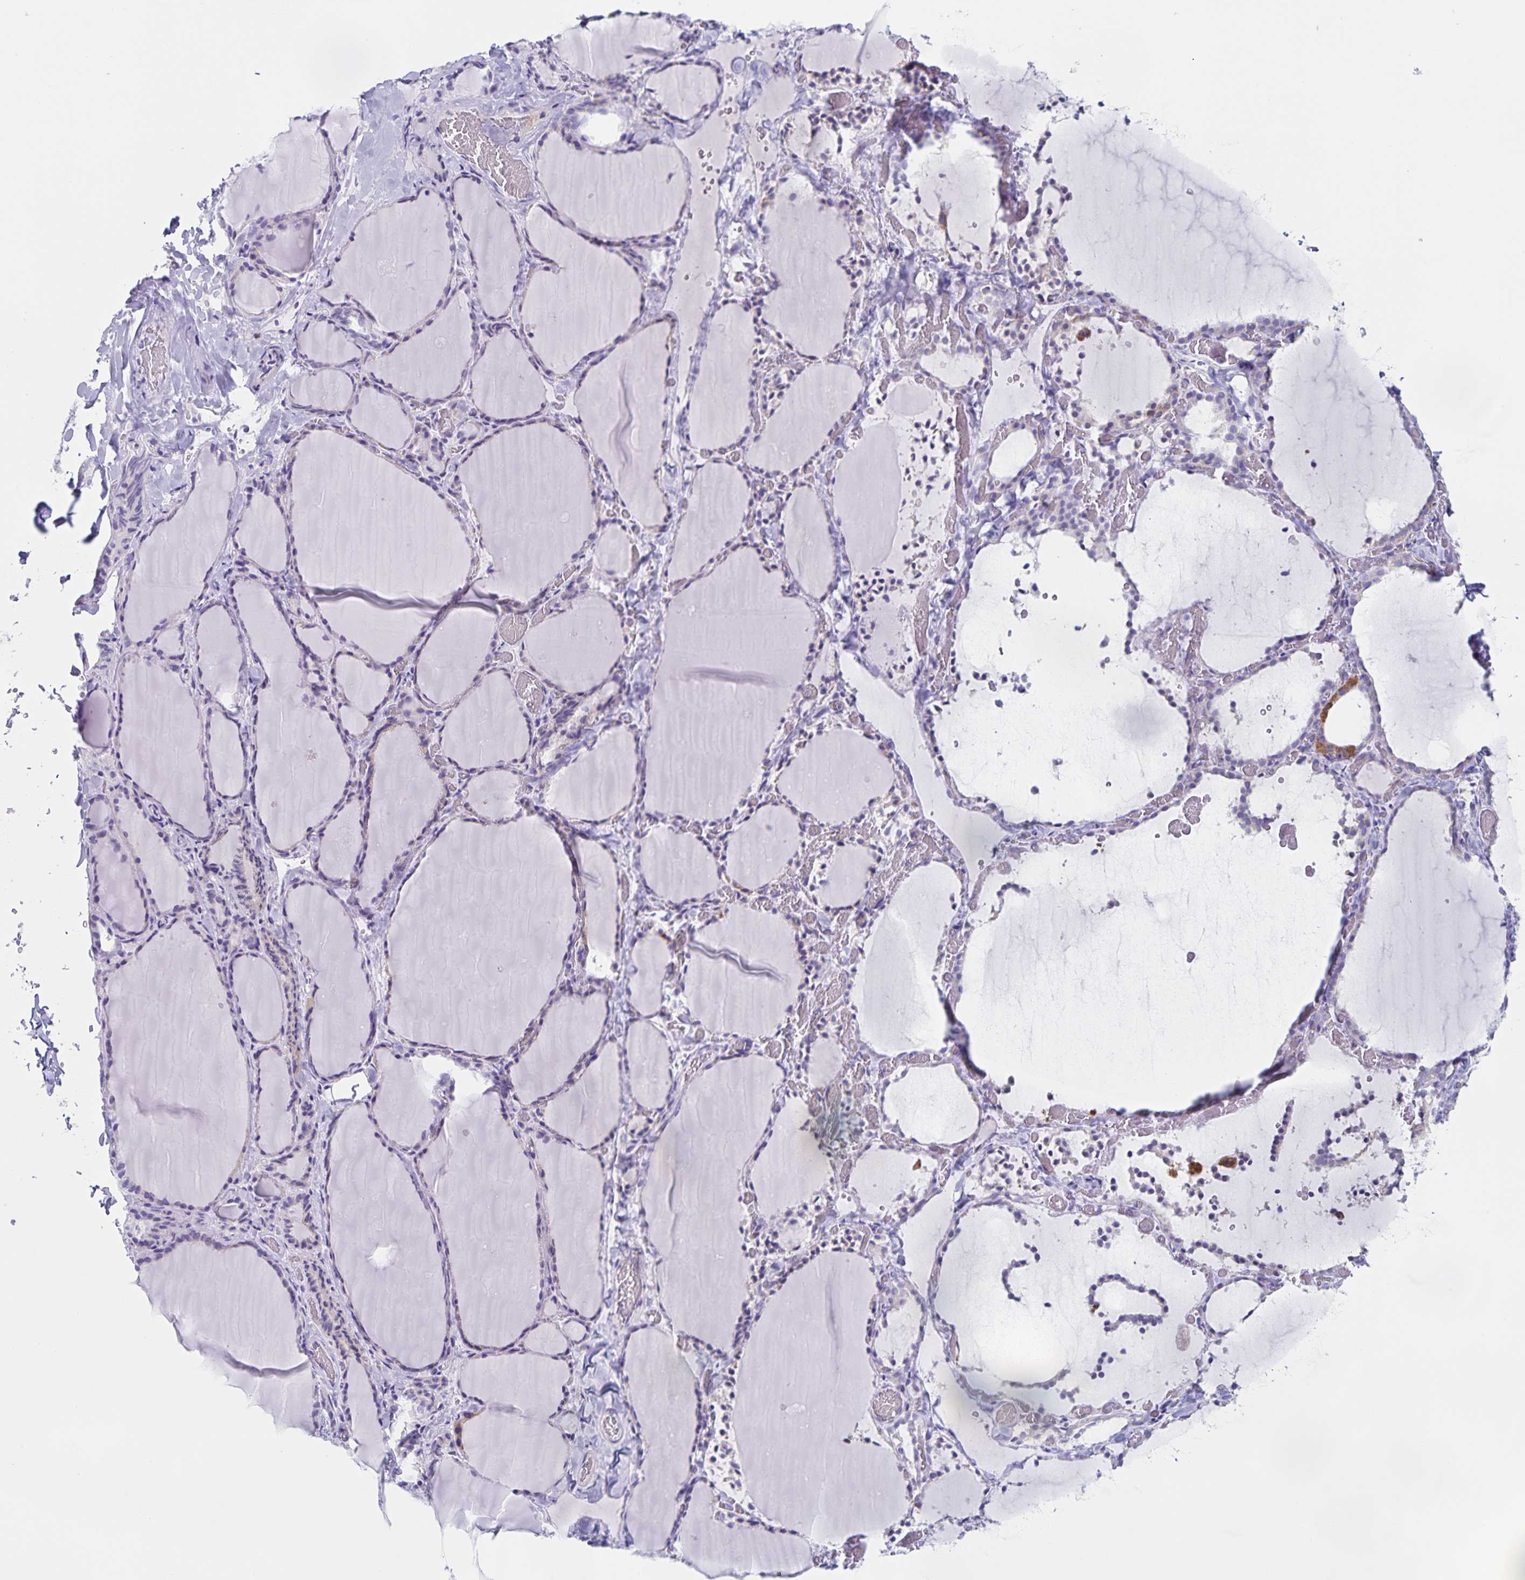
{"staining": {"intensity": "negative", "quantity": "none", "location": "none"}, "tissue": "thyroid gland", "cell_type": "Glandular cells", "image_type": "normal", "snomed": [{"axis": "morphology", "description": "Normal tissue, NOS"}, {"axis": "topography", "description": "Thyroid gland"}], "caption": "A micrograph of thyroid gland stained for a protein reveals no brown staining in glandular cells.", "gene": "CENPH", "patient": {"sex": "female", "age": 22}}